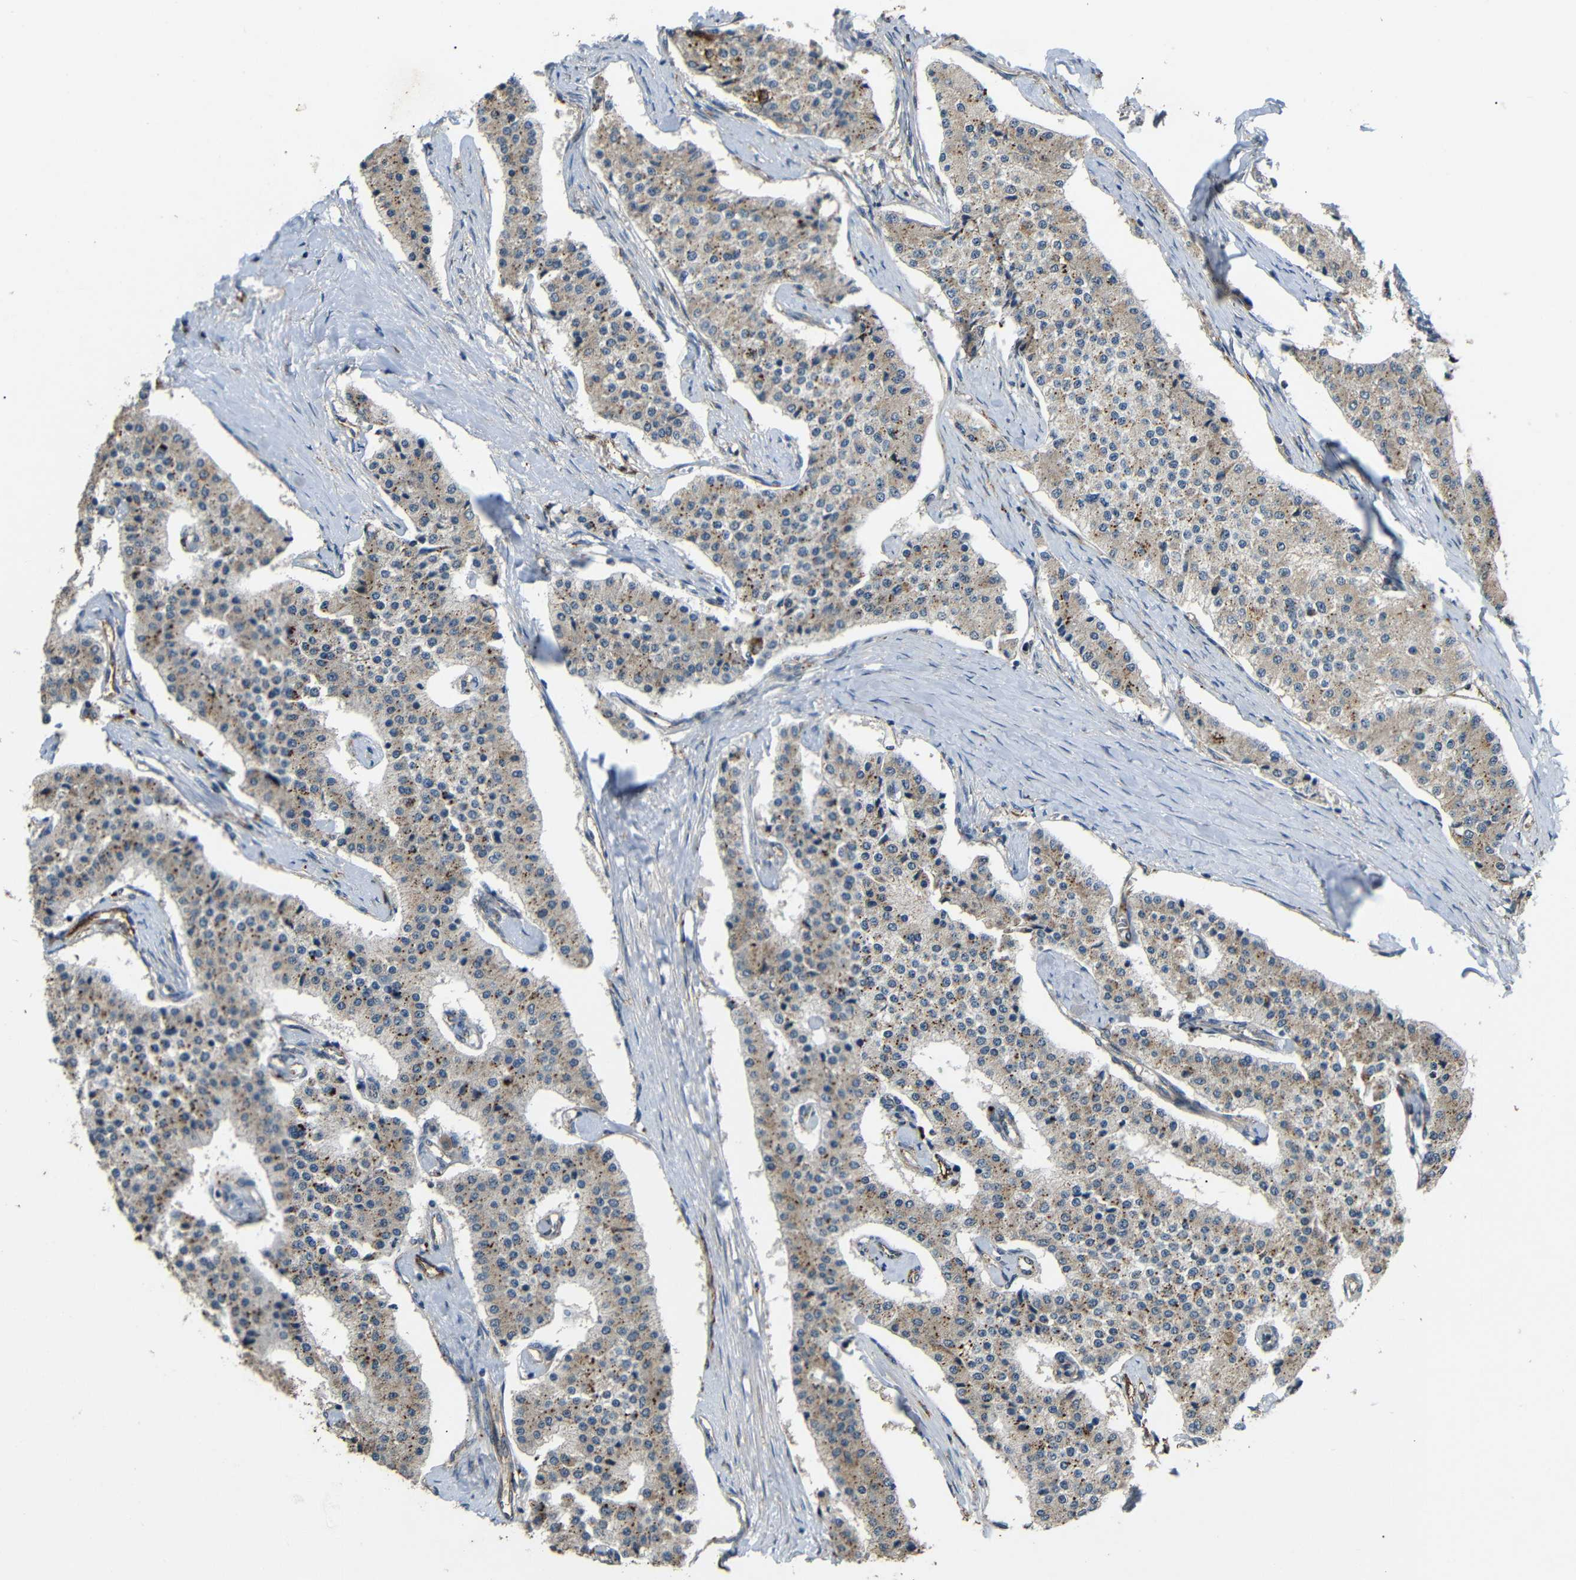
{"staining": {"intensity": "moderate", "quantity": ">75%", "location": "cytoplasmic/membranous"}, "tissue": "carcinoid", "cell_type": "Tumor cells", "image_type": "cancer", "snomed": [{"axis": "morphology", "description": "Carcinoid, malignant, NOS"}, {"axis": "topography", "description": "Colon"}], "caption": "Moderate cytoplasmic/membranous positivity is seen in approximately >75% of tumor cells in carcinoid.", "gene": "ATP7A", "patient": {"sex": "female", "age": 52}}